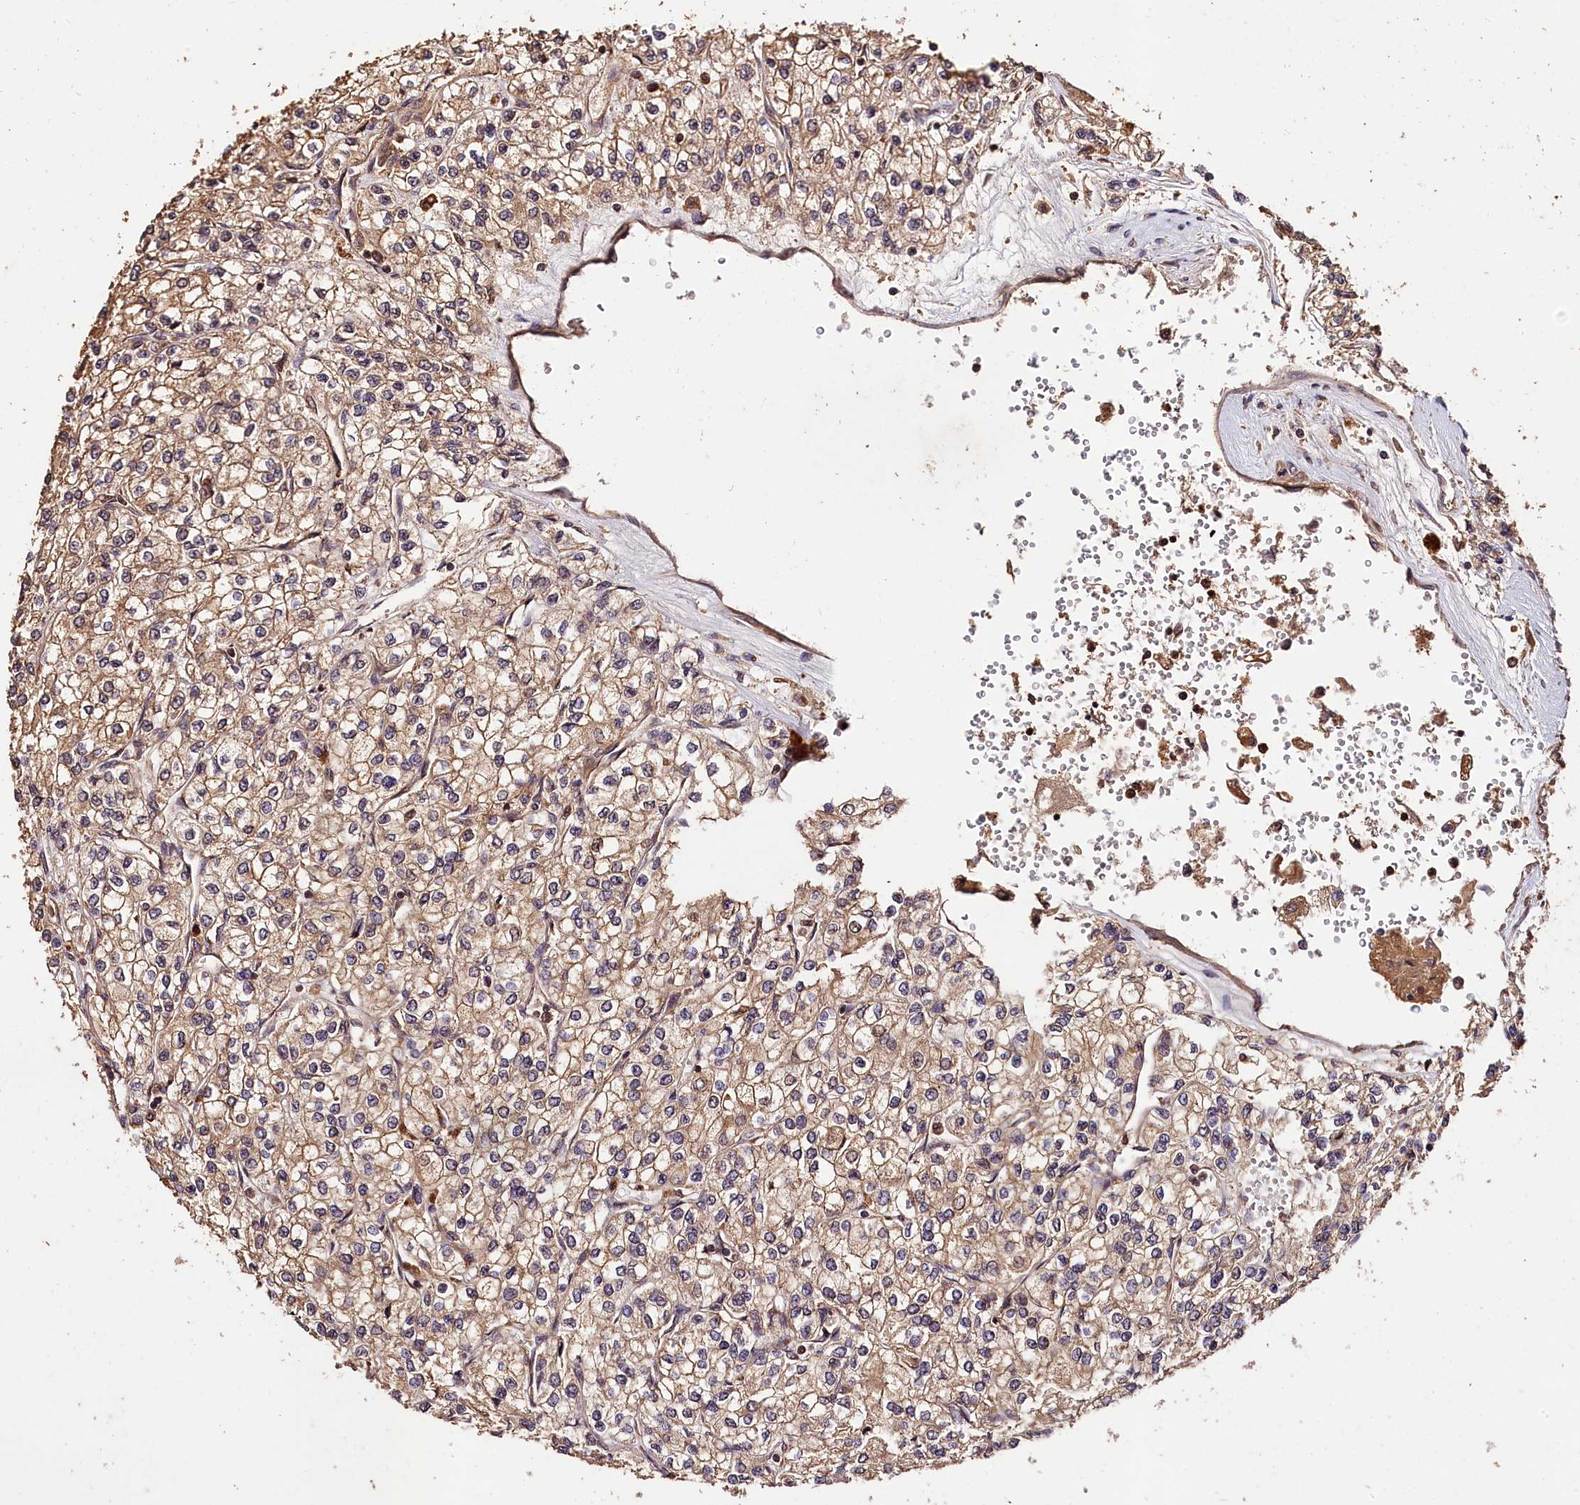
{"staining": {"intensity": "weak", "quantity": ">75%", "location": "cytoplasmic/membranous"}, "tissue": "renal cancer", "cell_type": "Tumor cells", "image_type": "cancer", "snomed": [{"axis": "morphology", "description": "Adenocarcinoma, NOS"}, {"axis": "topography", "description": "Kidney"}], "caption": "An image of renal adenocarcinoma stained for a protein demonstrates weak cytoplasmic/membranous brown staining in tumor cells. The protein is shown in brown color, while the nuclei are stained blue.", "gene": "KPTN", "patient": {"sex": "male", "age": 80}}